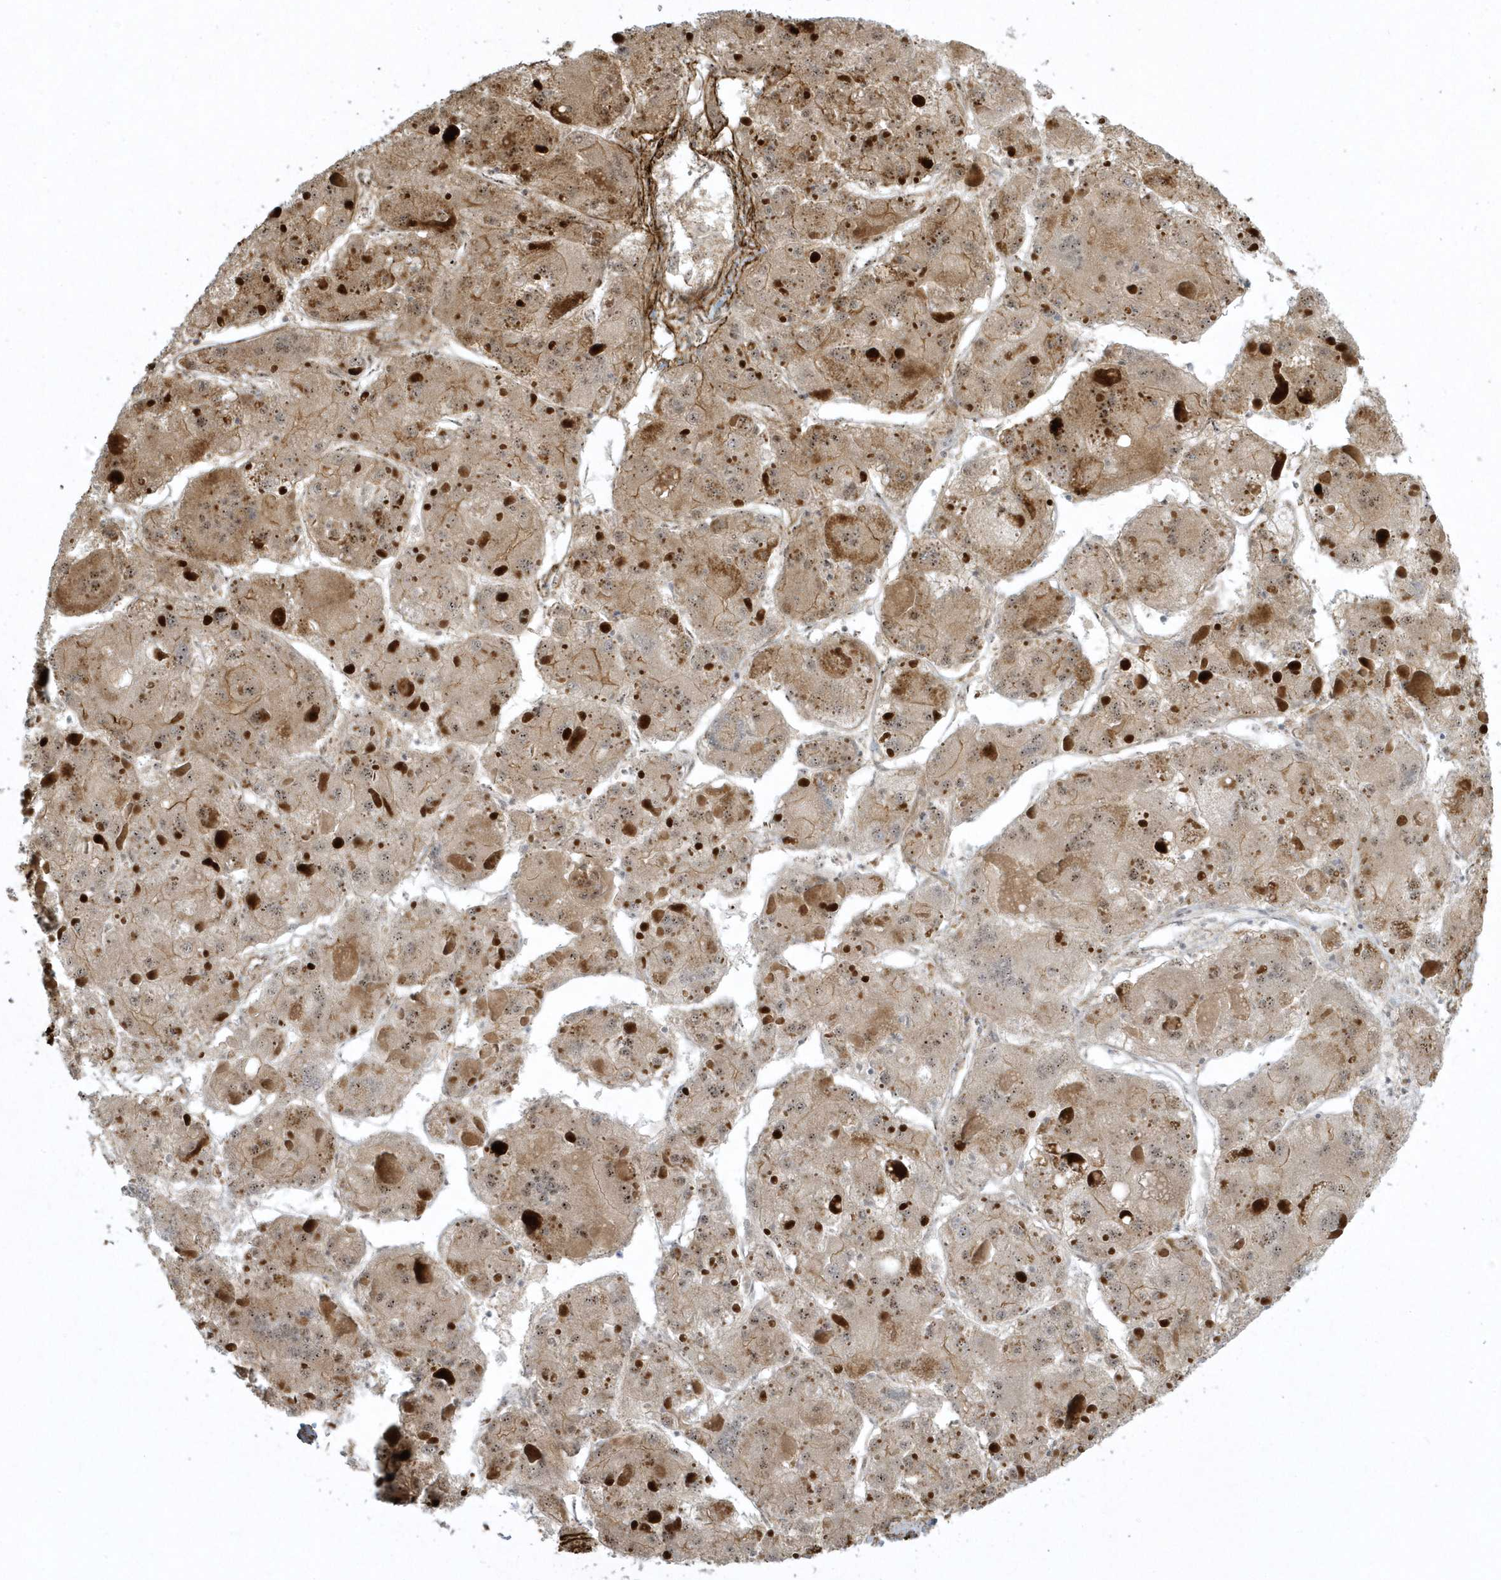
{"staining": {"intensity": "weak", "quantity": "25%-75%", "location": "cytoplasmic/membranous,nuclear"}, "tissue": "liver cancer", "cell_type": "Tumor cells", "image_type": "cancer", "snomed": [{"axis": "morphology", "description": "Carcinoma, Hepatocellular, NOS"}, {"axis": "topography", "description": "Liver"}], "caption": "Tumor cells display low levels of weak cytoplasmic/membranous and nuclear positivity in about 25%-75% of cells in human liver hepatocellular carcinoma.", "gene": "MASP2", "patient": {"sex": "female", "age": 73}}